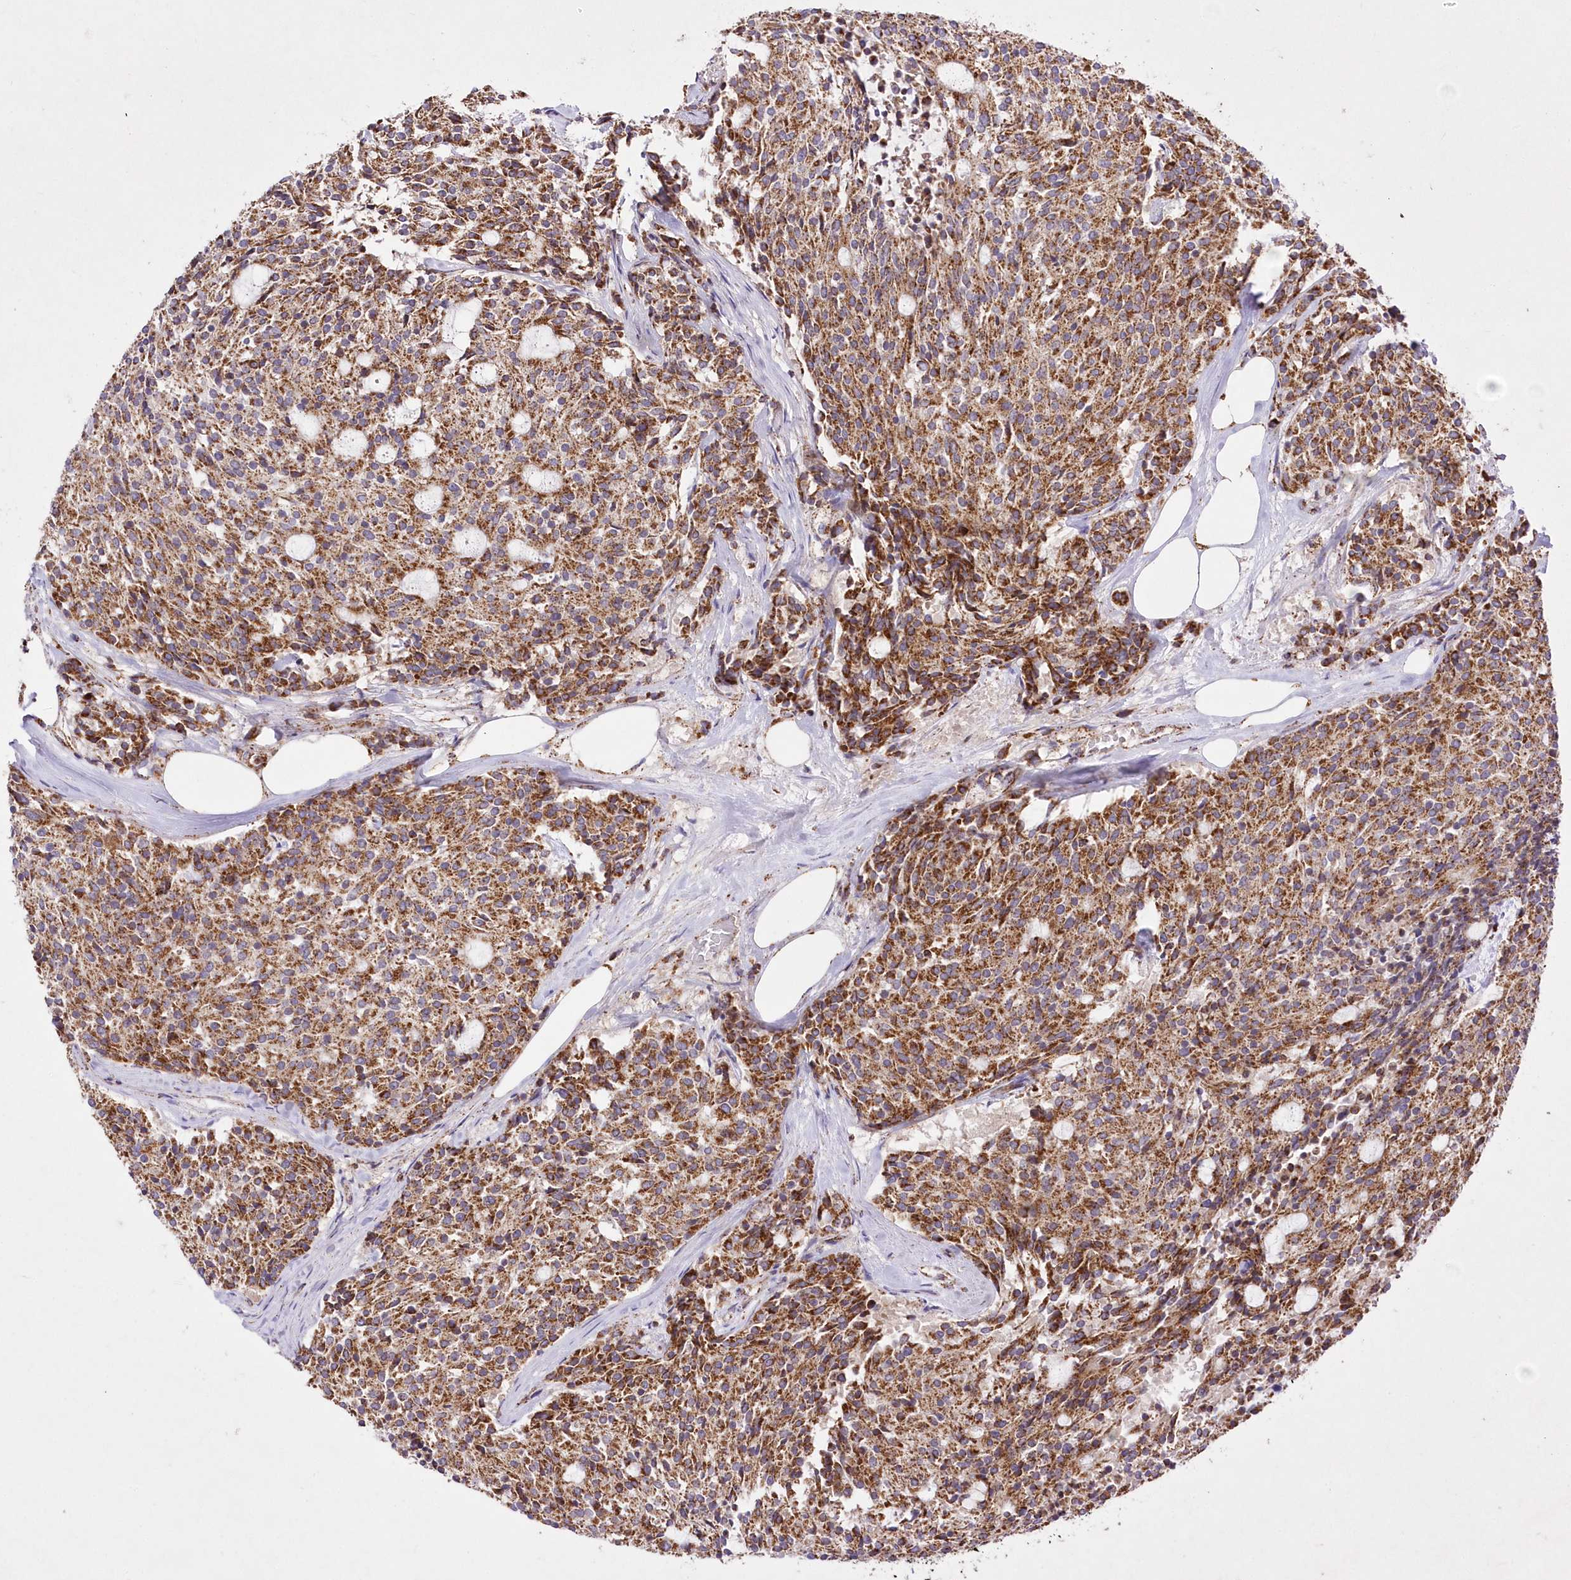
{"staining": {"intensity": "strong", "quantity": ">75%", "location": "cytoplasmic/membranous"}, "tissue": "carcinoid", "cell_type": "Tumor cells", "image_type": "cancer", "snomed": [{"axis": "morphology", "description": "Carcinoid, malignant, NOS"}, {"axis": "topography", "description": "Pancreas"}], "caption": "Immunohistochemical staining of human carcinoid demonstrates strong cytoplasmic/membranous protein positivity in approximately >75% of tumor cells.", "gene": "ASNSD1", "patient": {"sex": "female", "age": 54}}